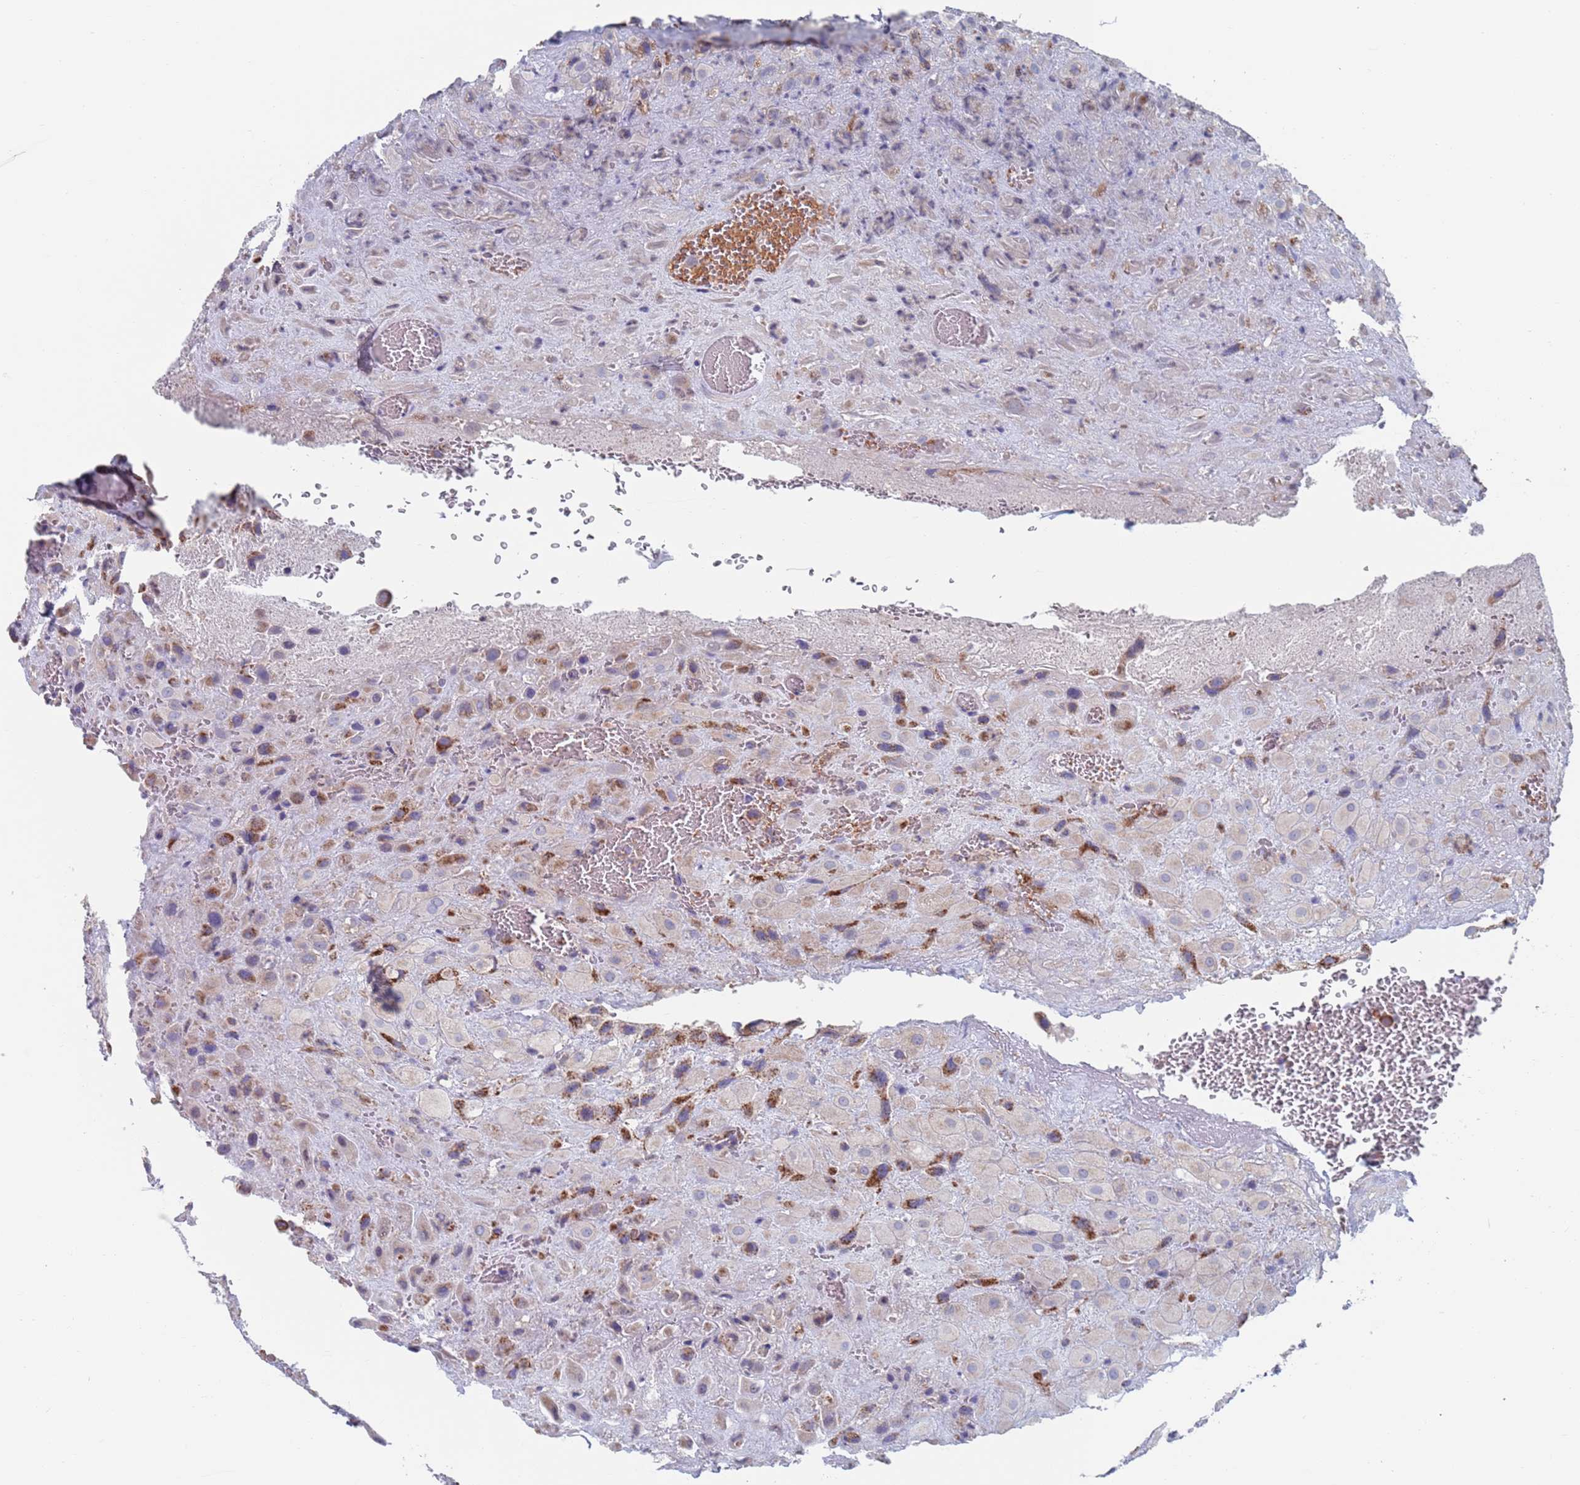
{"staining": {"intensity": "moderate", "quantity": "25%-75%", "location": "cytoplasmic/membranous"}, "tissue": "placenta", "cell_type": "Decidual cells", "image_type": "normal", "snomed": [{"axis": "morphology", "description": "Normal tissue, NOS"}, {"axis": "topography", "description": "Placenta"}], "caption": "IHC of normal human placenta reveals medium levels of moderate cytoplasmic/membranous expression in approximately 25%-75% of decidual cells.", "gene": "CHCHD6", "patient": {"sex": "female", "age": 35}}